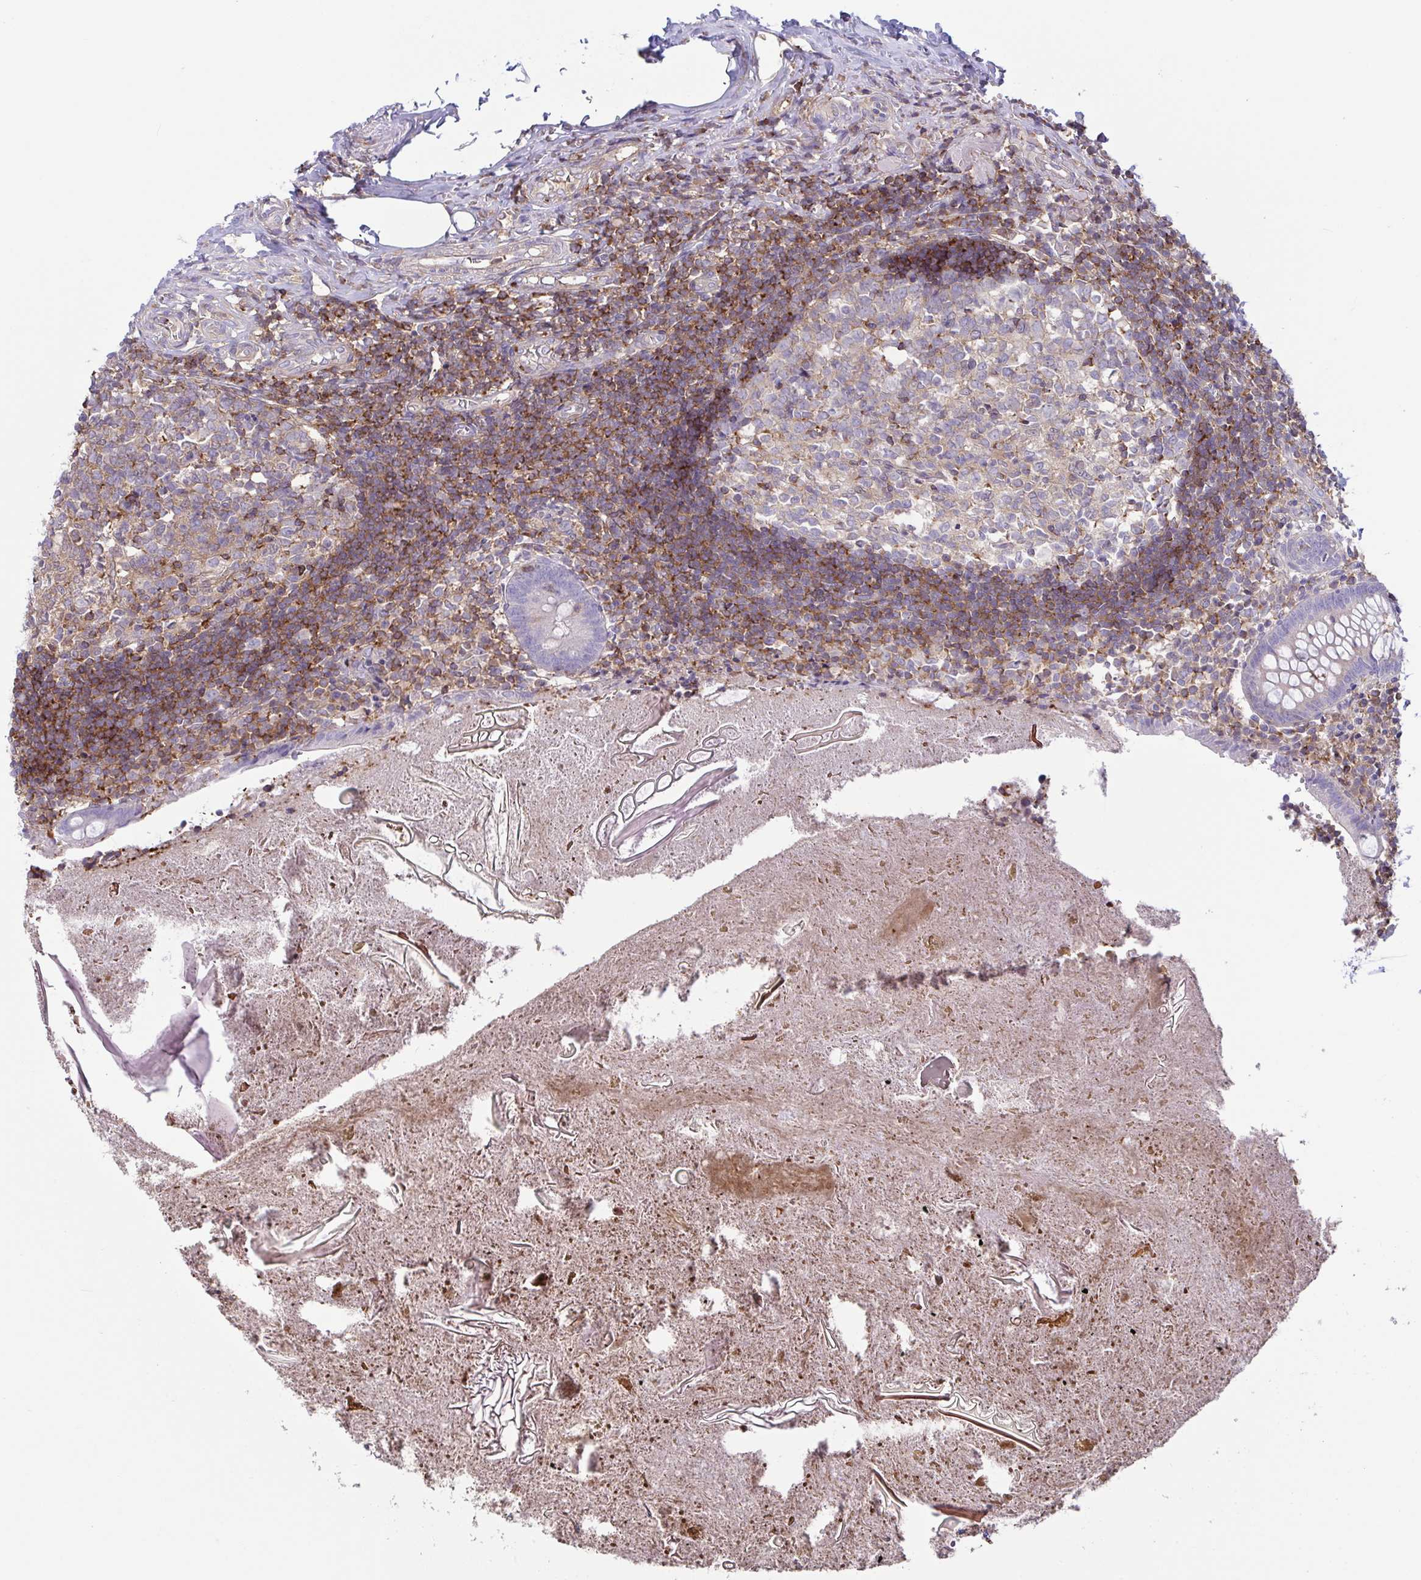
{"staining": {"intensity": "weak", "quantity": "<25%", "location": "cytoplasmic/membranous"}, "tissue": "appendix", "cell_type": "Glandular cells", "image_type": "normal", "snomed": [{"axis": "morphology", "description": "Normal tissue, NOS"}, {"axis": "topography", "description": "Appendix"}], "caption": "A high-resolution histopathology image shows IHC staining of unremarkable appendix, which demonstrates no significant expression in glandular cells.", "gene": "TSC22D3", "patient": {"sex": "female", "age": 17}}